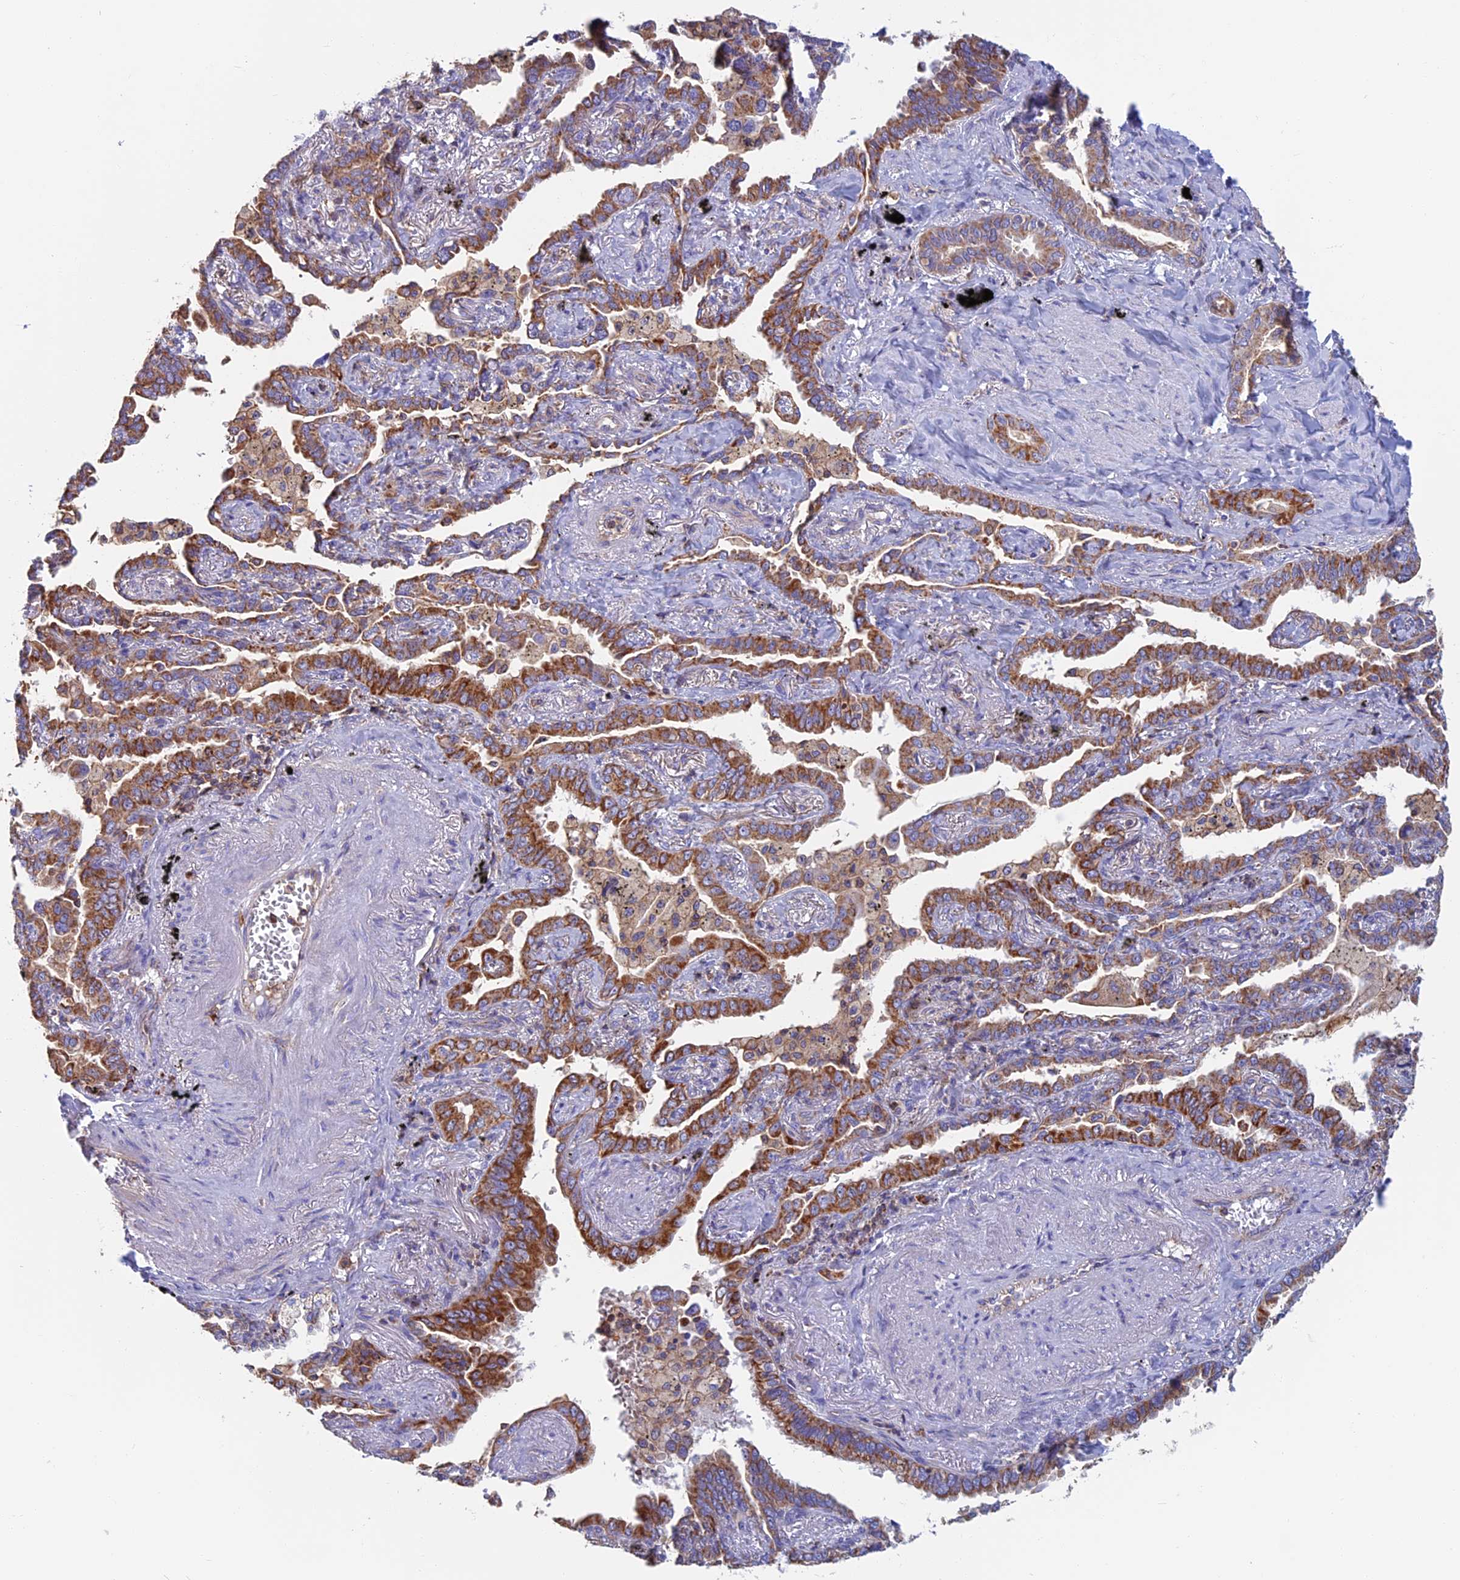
{"staining": {"intensity": "moderate", "quantity": ">75%", "location": "cytoplasmic/membranous"}, "tissue": "lung cancer", "cell_type": "Tumor cells", "image_type": "cancer", "snomed": [{"axis": "morphology", "description": "Adenocarcinoma, NOS"}, {"axis": "topography", "description": "Lung"}], "caption": "Adenocarcinoma (lung) tissue exhibits moderate cytoplasmic/membranous staining in approximately >75% of tumor cells", "gene": "HSD17B8", "patient": {"sex": "male", "age": 67}}